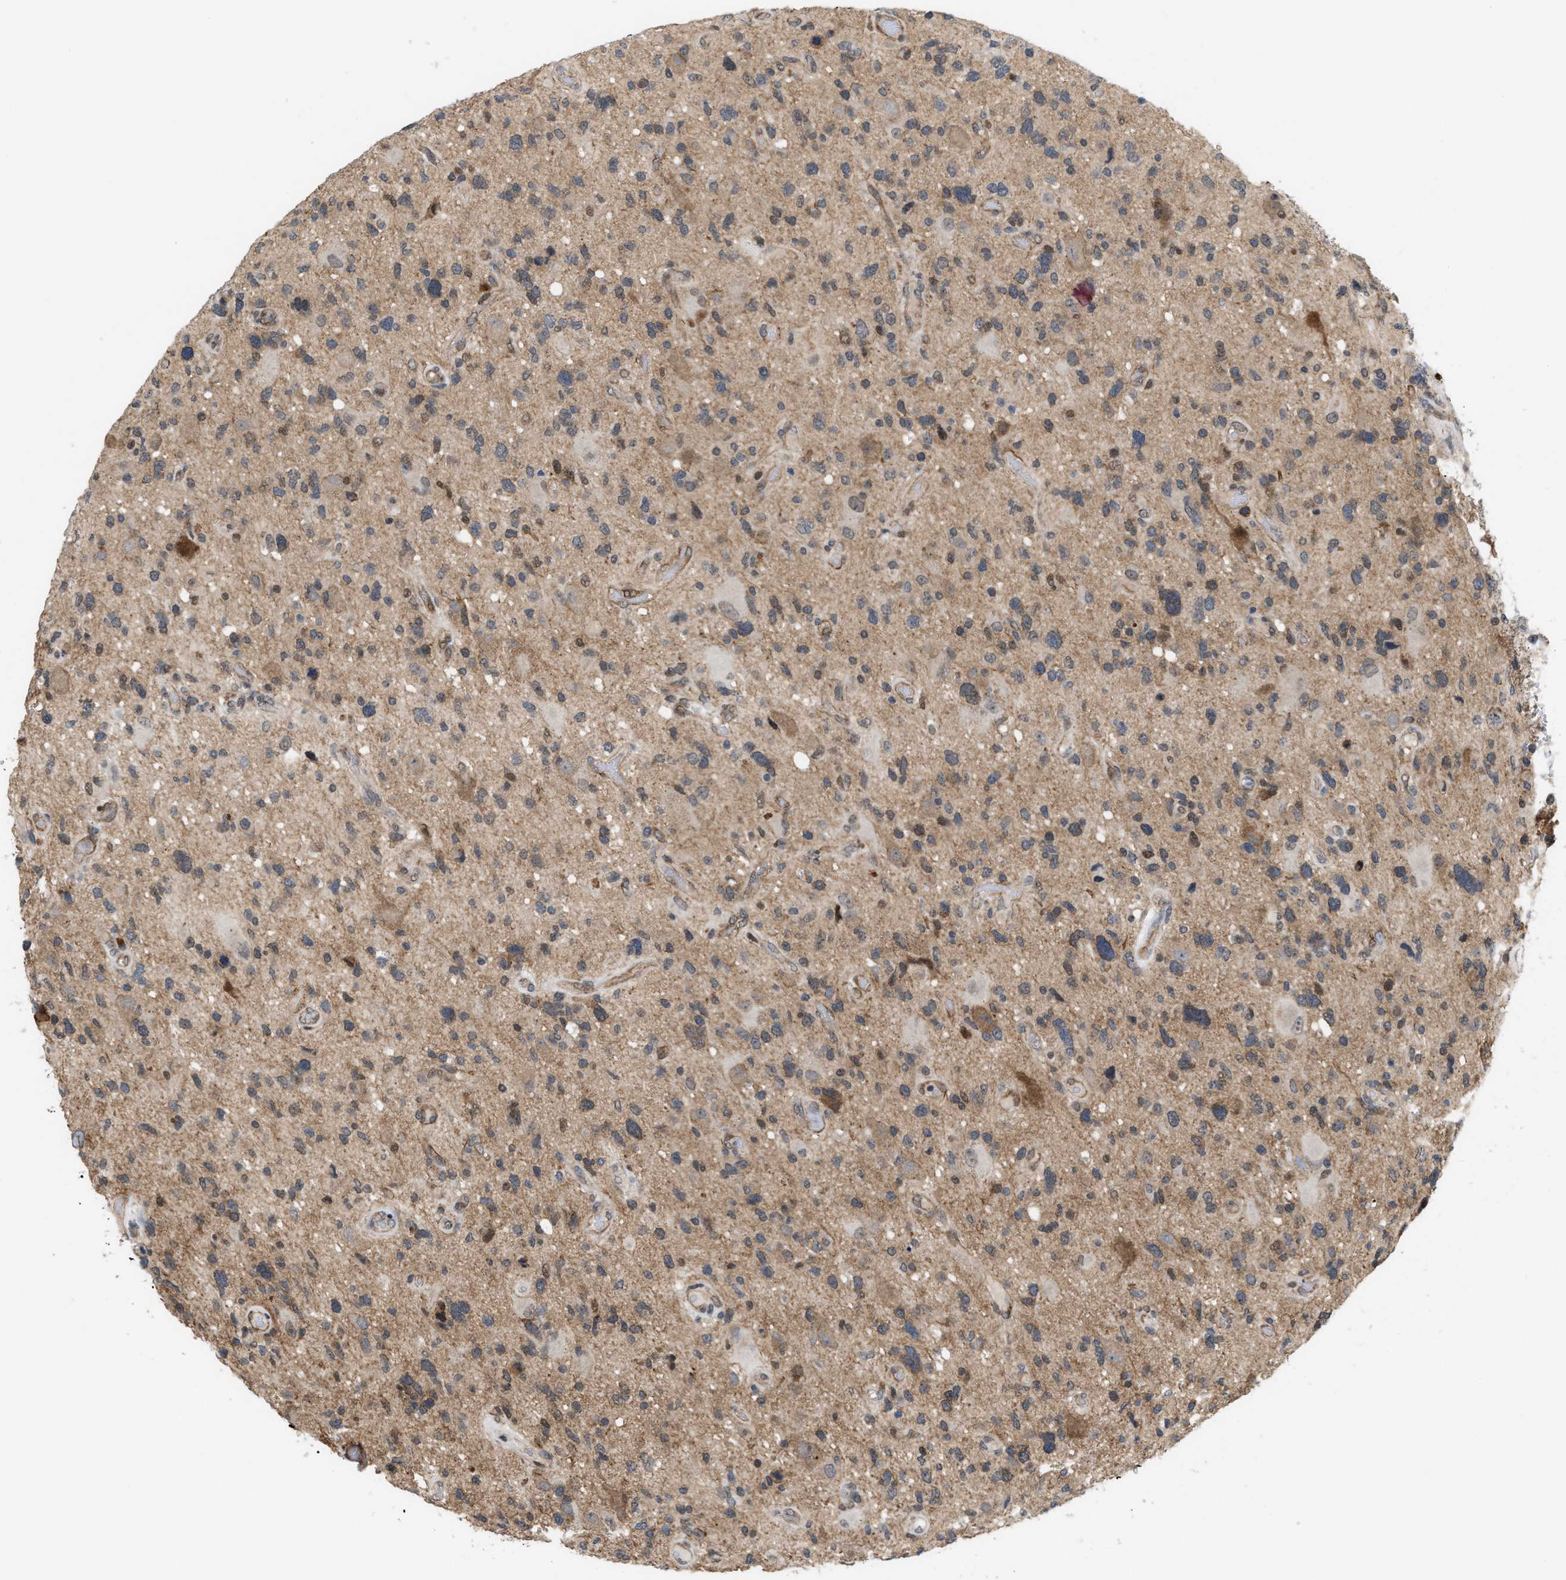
{"staining": {"intensity": "weak", "quantity": "25%-75%", "location": "cytoplasmic/membranous"}, "tissue": "glioma", "cell_type": "Tumor cells", "image_type": "cancer", "snomed": [{"axis": "morphology", "description": "Glioma, malignant, High grade"}, {"axis": "topography", "description": "Brain"}], "caption": "Human glioma stained for a protein (brown) demonstrates weak cytoplasmic/membranous positive expression in about 25%-75% of tumor cells.", "gene": "MFSD6", "patient": {"sex": "male", "age": 33}}